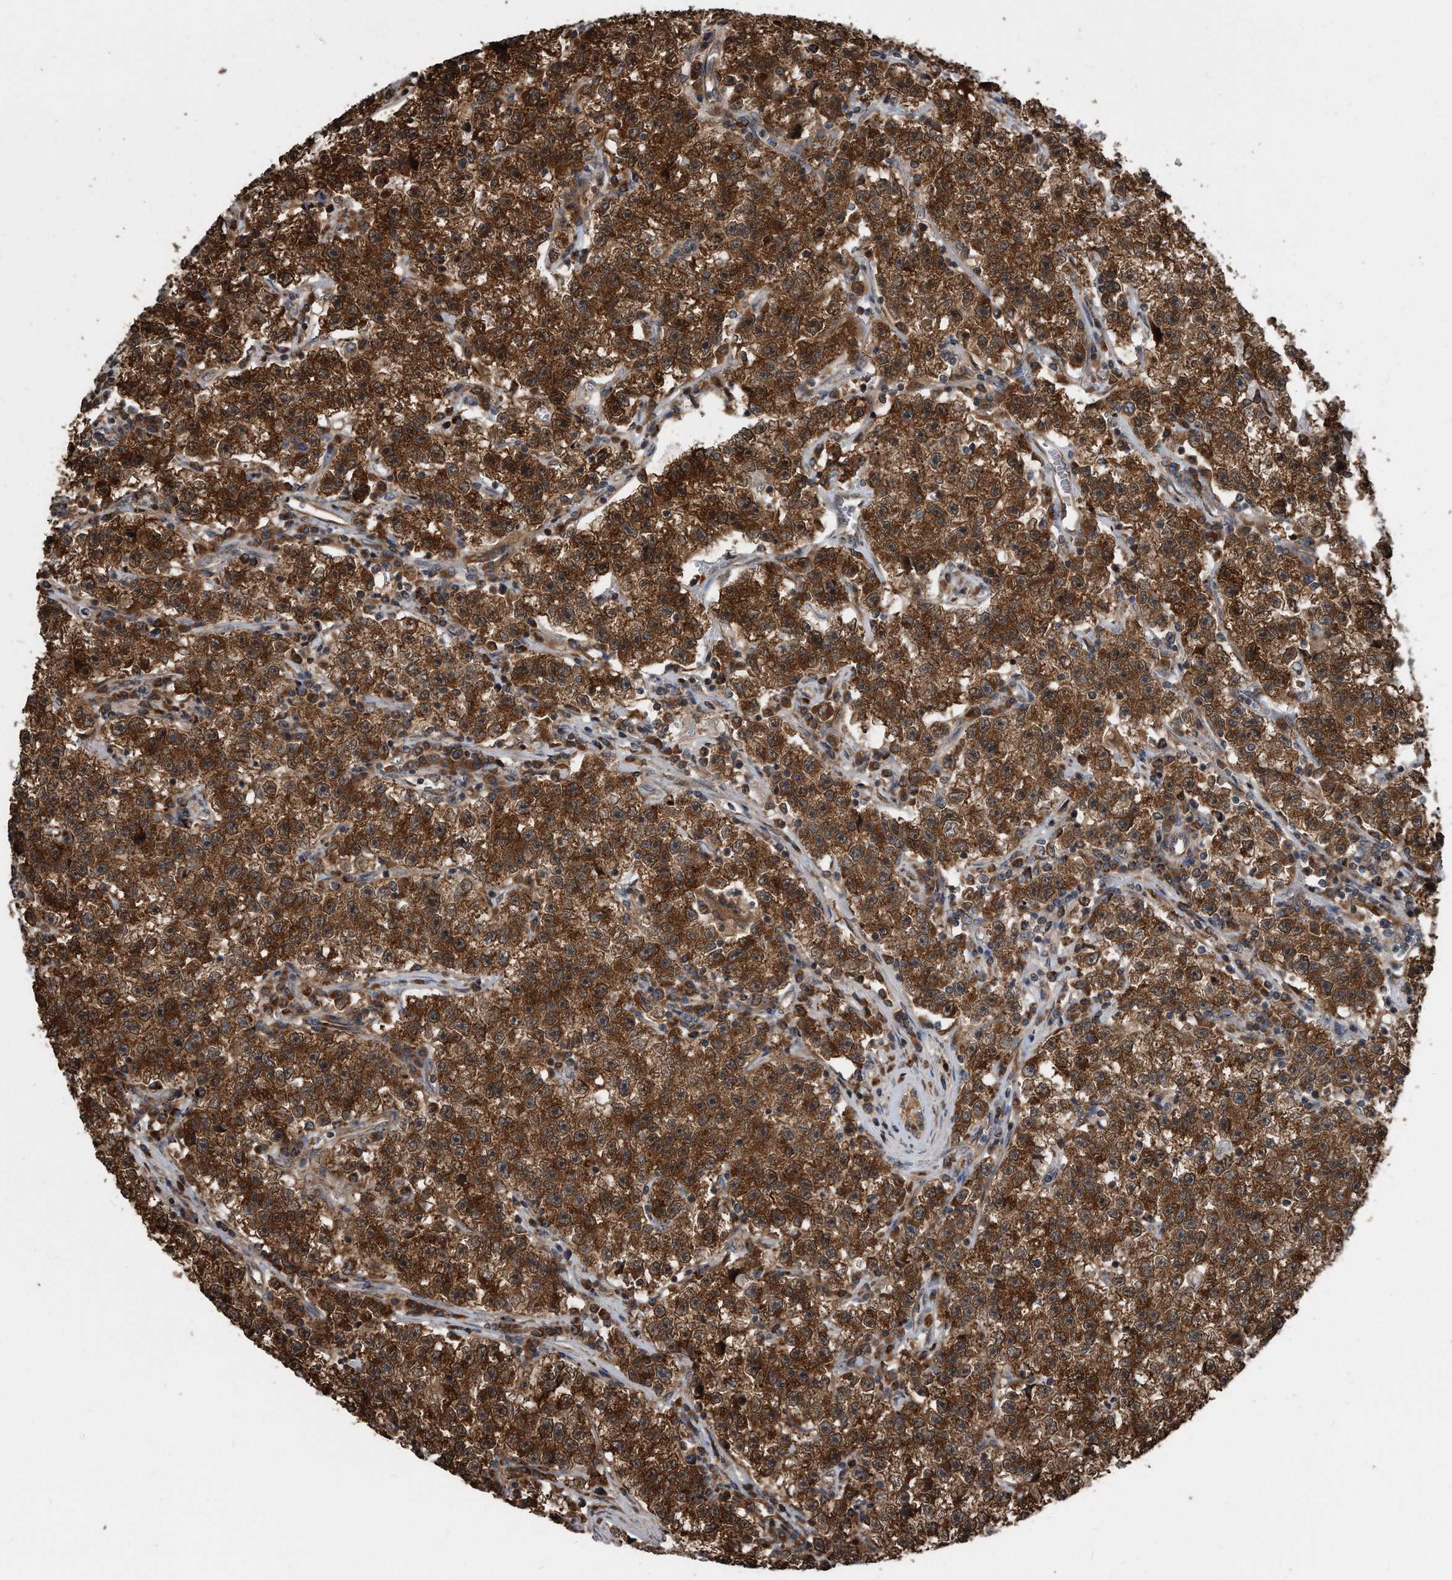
{"staining": {"intensity": "strong", "quantity": ">75%", "location": "cytoplasmic/membranous"}, "tissue": "testis cancer", "cell_type": "Tumor cells", "image_type": "cancer", "snomed": [{"axis": "morphology", "description": "Seminoma, NOS"}, {"axis": "topography", "description": "Testis"}], "caption": "Tumor cells exhibit high levels of strong cytoplasmic/membranous positivity in about >75% of cells in testis cancer (seminoma). Ihc stains the protein in brown and the nuclei are stained blue.", "gene": "FAM136A", "patient": {"sex": "male", "age": 22}}